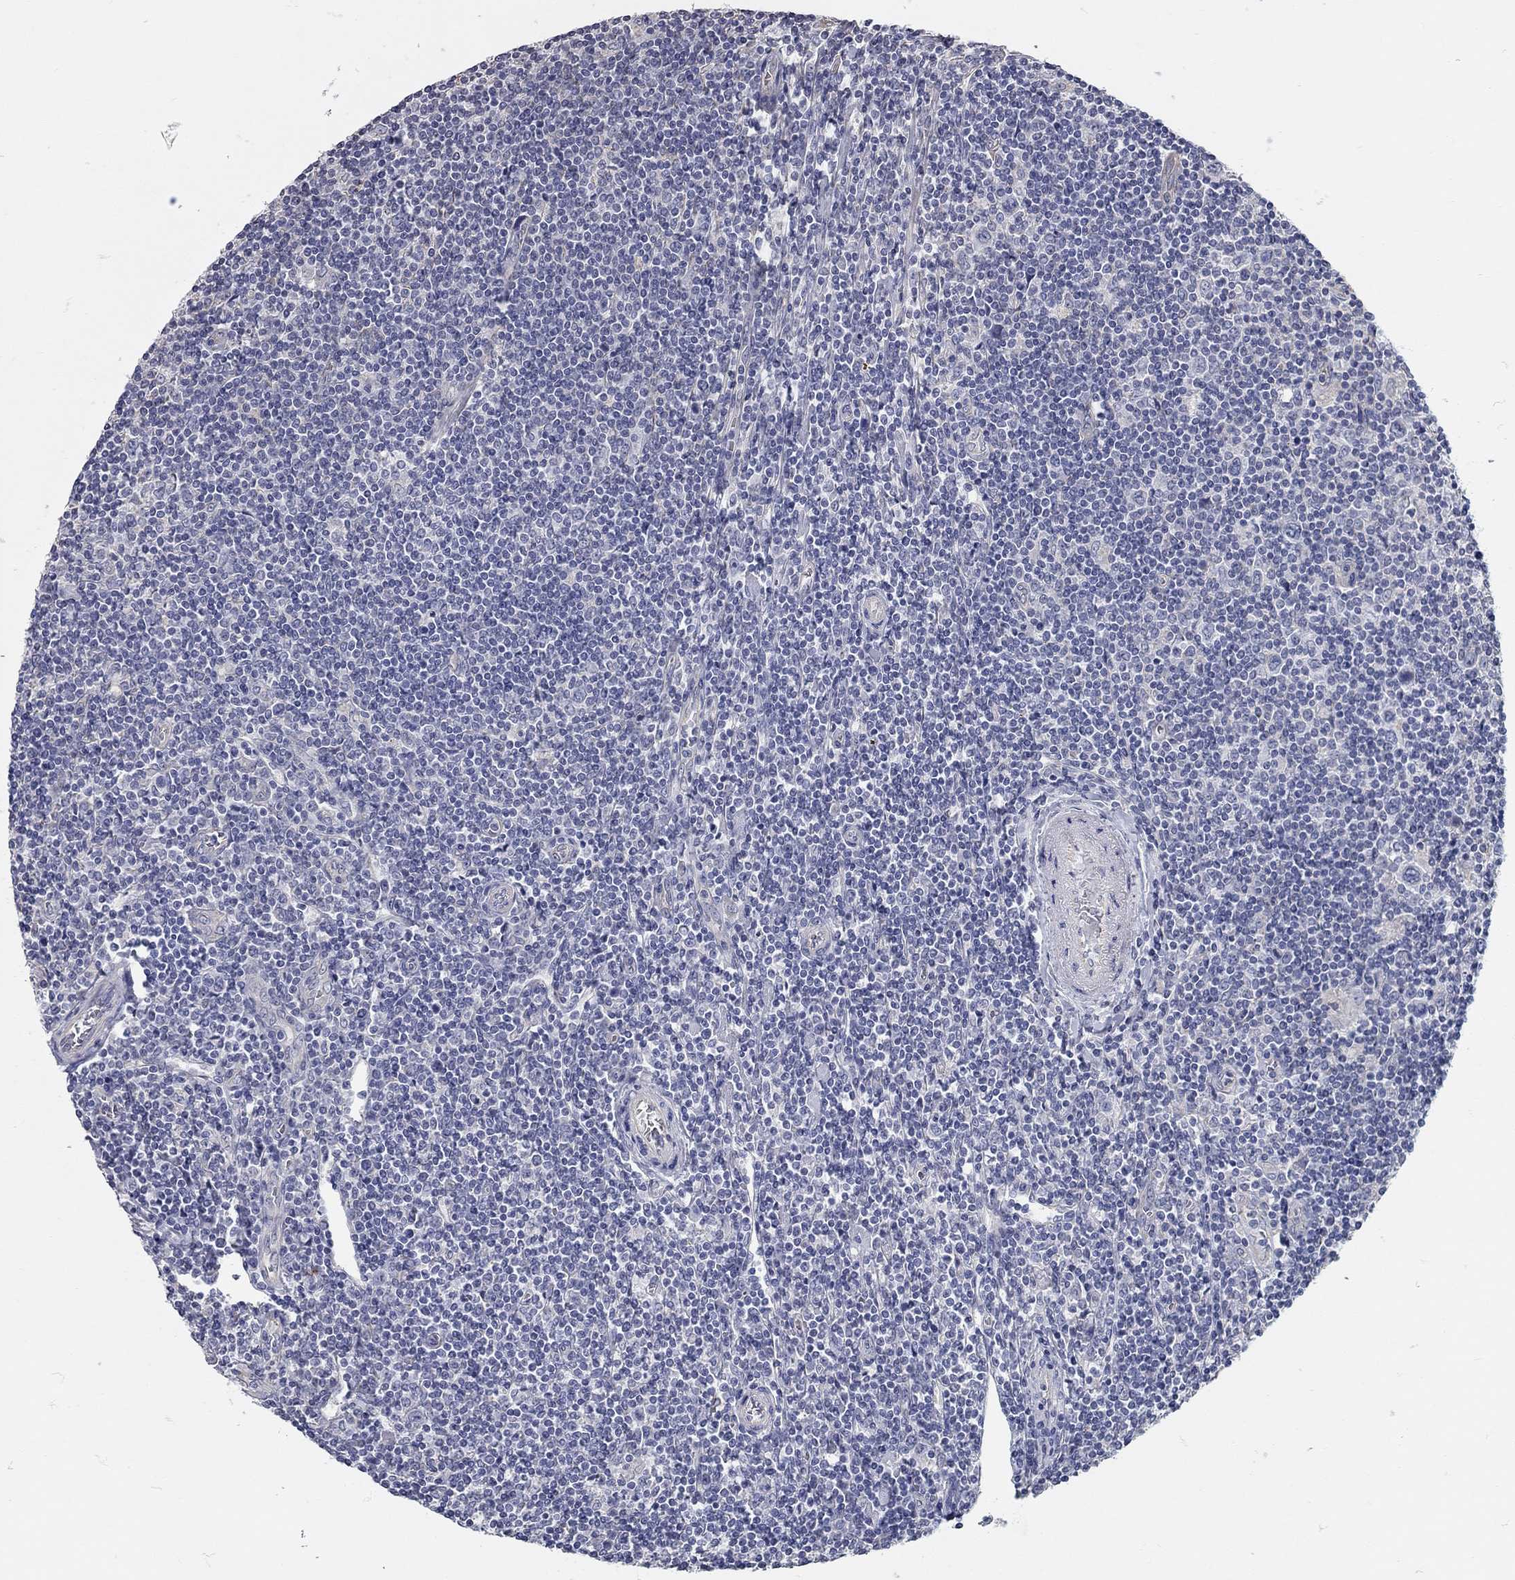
{"staining": {"intensity": "negative", "quantity": "none", "location": "none"}, "tissue": "lymphoma", "cell_type": "Tumor cells", "image_type": "cancer", "snomed": [{"axis": "morphology", "description": "Hodgkin's disease, NOS"}, {"axis": "topography", "description": "Lymph node"}], "caption": "Human Hodgkin's disease stained for a protein using IHC displays no expression in tumor cells.", "gene": "C10orf90", "patient": {"sex": "male", "age": 40}}